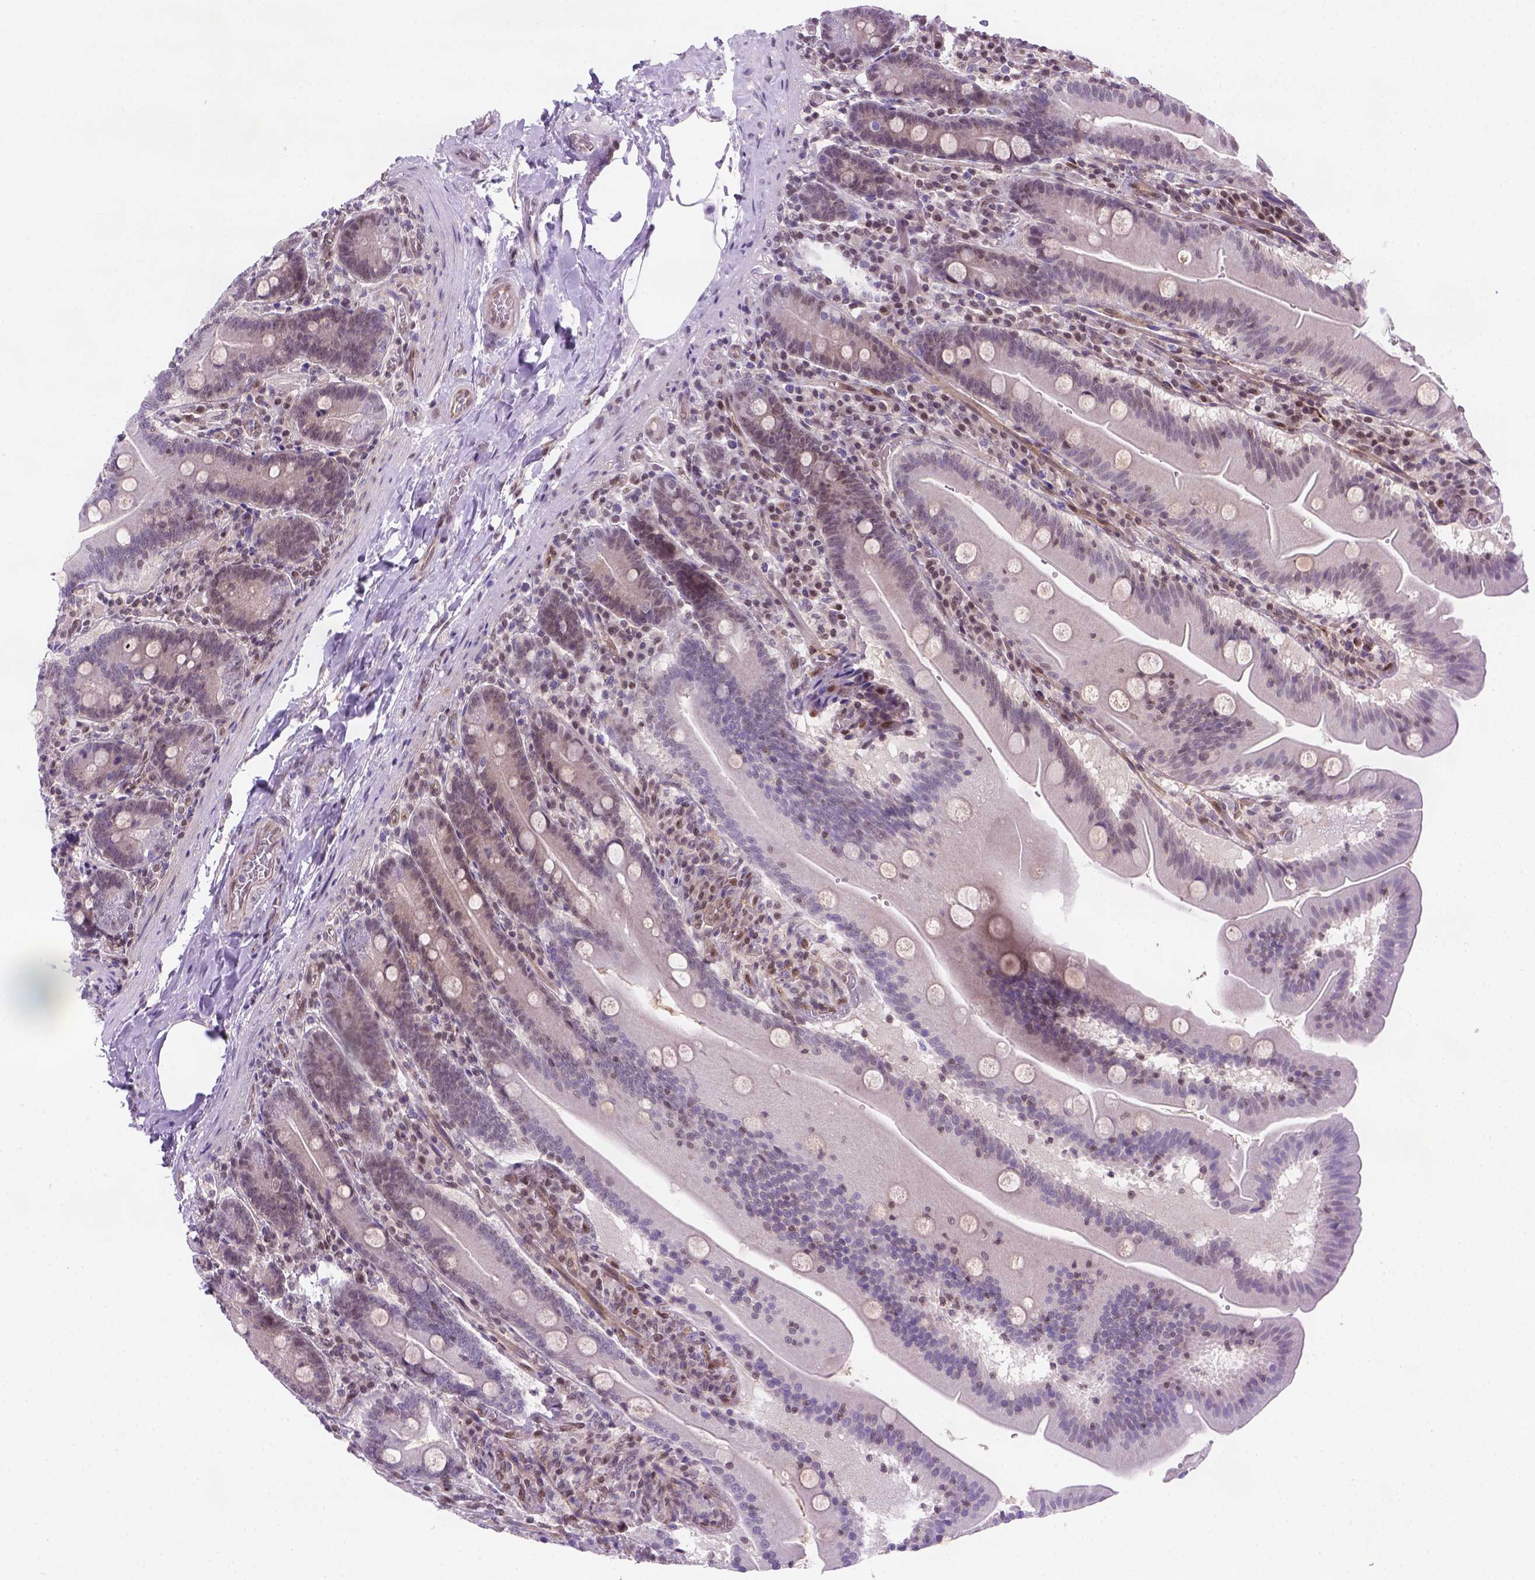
{"staining": {"intensity": "weak", "quantity": "25%-75%", "location": "nuclear"}, "tissue": "small intestine", "cell_type": "Glandular cells", "image_type": "normal", "snomed": [{"axis": "morphology", "description": "Normal tissue, NOS"}, {"axis": "topography", "description": "Small intestine"}], "caption": "Protein analysis of benign small intestine exhibits weak nuclear positivity in approximately 25%-75% of glandular cells. (DAB (3,3'-diaminobenzidine) IHC with brightfield microscopy, high magnification).", "gene": "MGMT", "patient": {"sex": "male", "age": 37}}